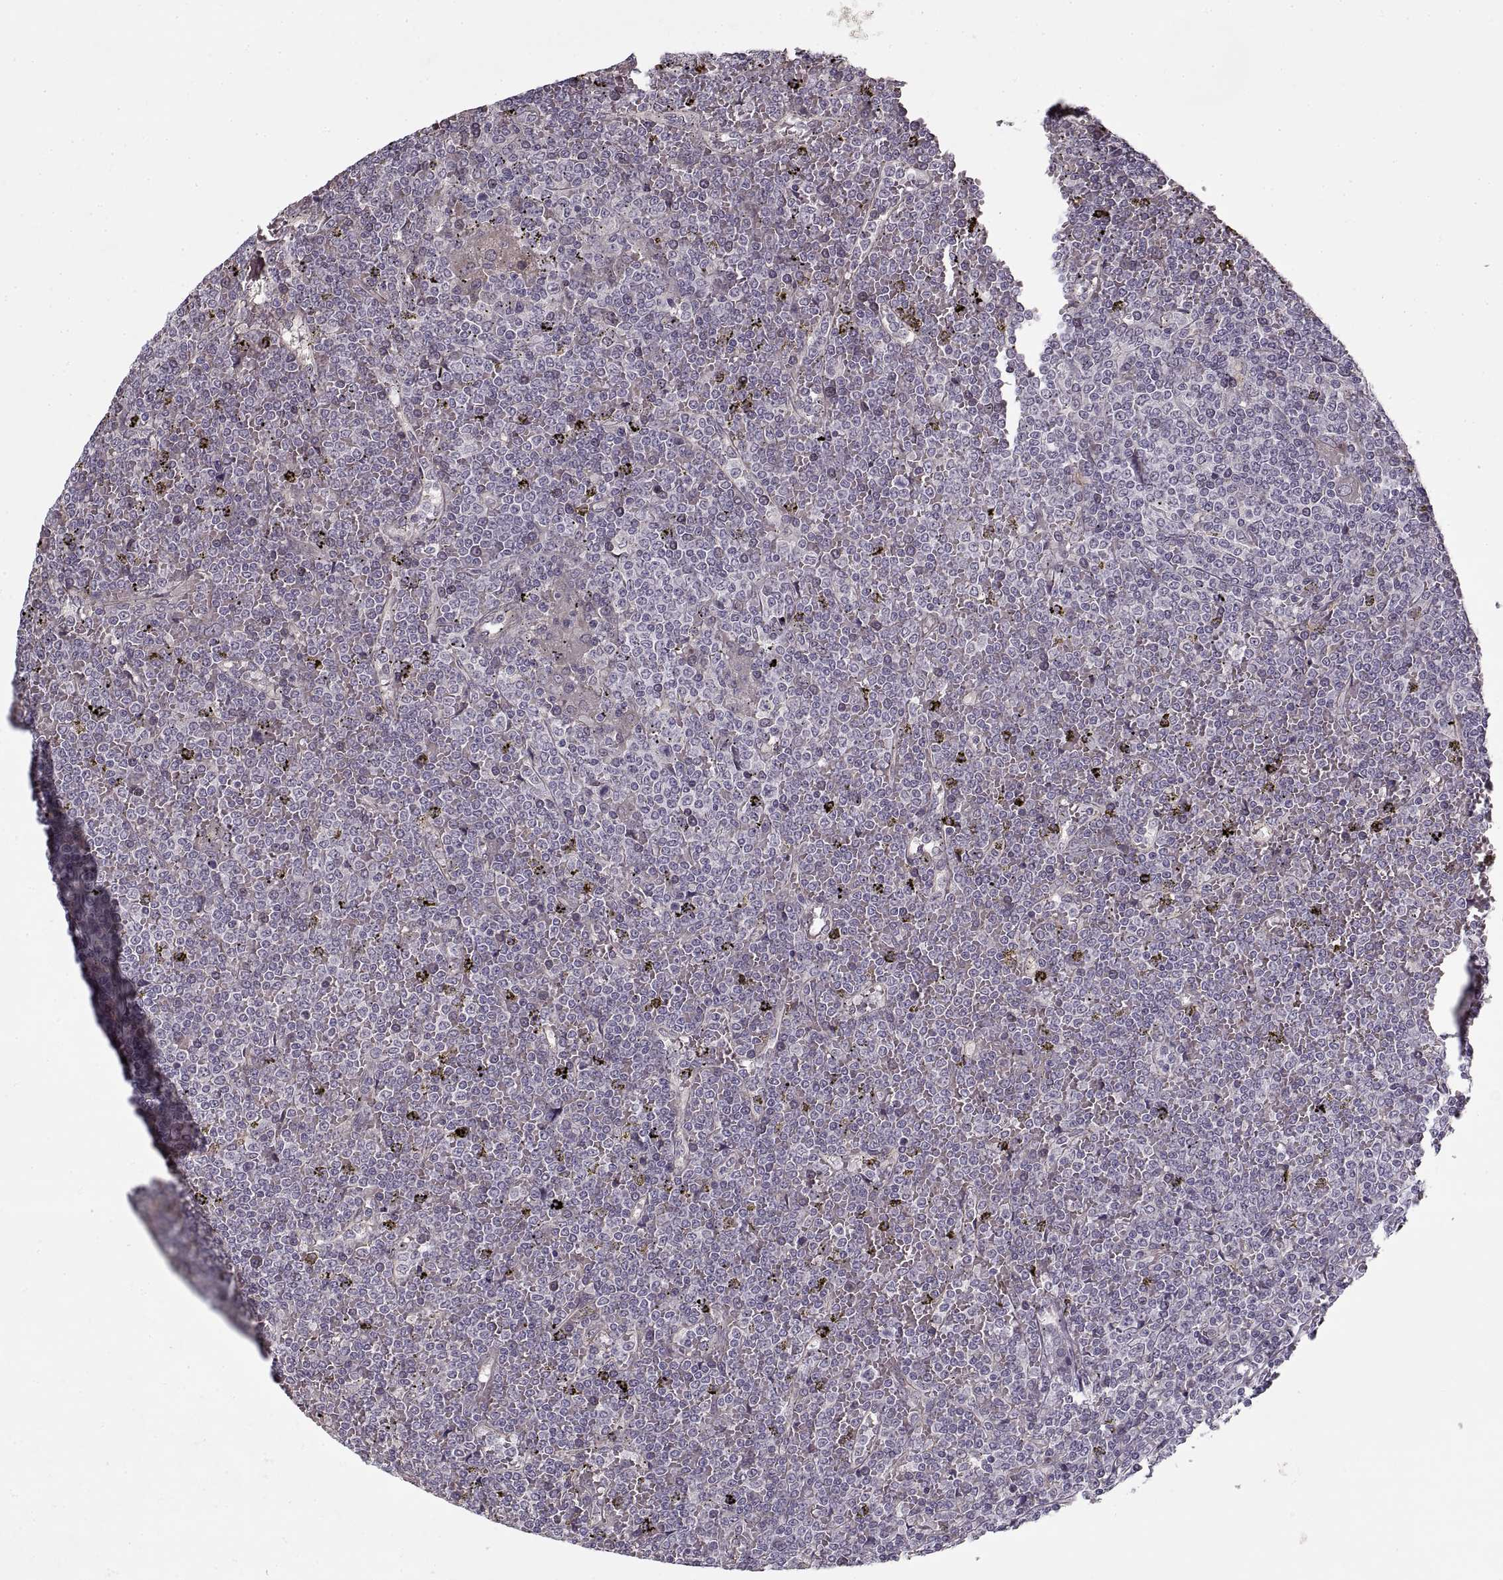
{"staining": {"intensity": "negative", "quantity": "none", "location": "none"}, "tissue": "lymphoma", "cell_type": "Tumor cells", "image_type": "cancer", "snomed": [{"axis": "morphology", "description": "Malignant lymphoma, non-Hodgkin's type, Low grade"}, {"axis": "topography", "description": "Spleen"}], "caption": "A high-resolution histopathology image shows immunohistochemistry staining of lymphoma, which displays no significant staining in tumor cells. The staining is performed using DAB brown chromogen with nuclei counter-stained in using hematoxylin.", "gene": "LAMB2", "patient": {"sex": "female", "age": 19}}